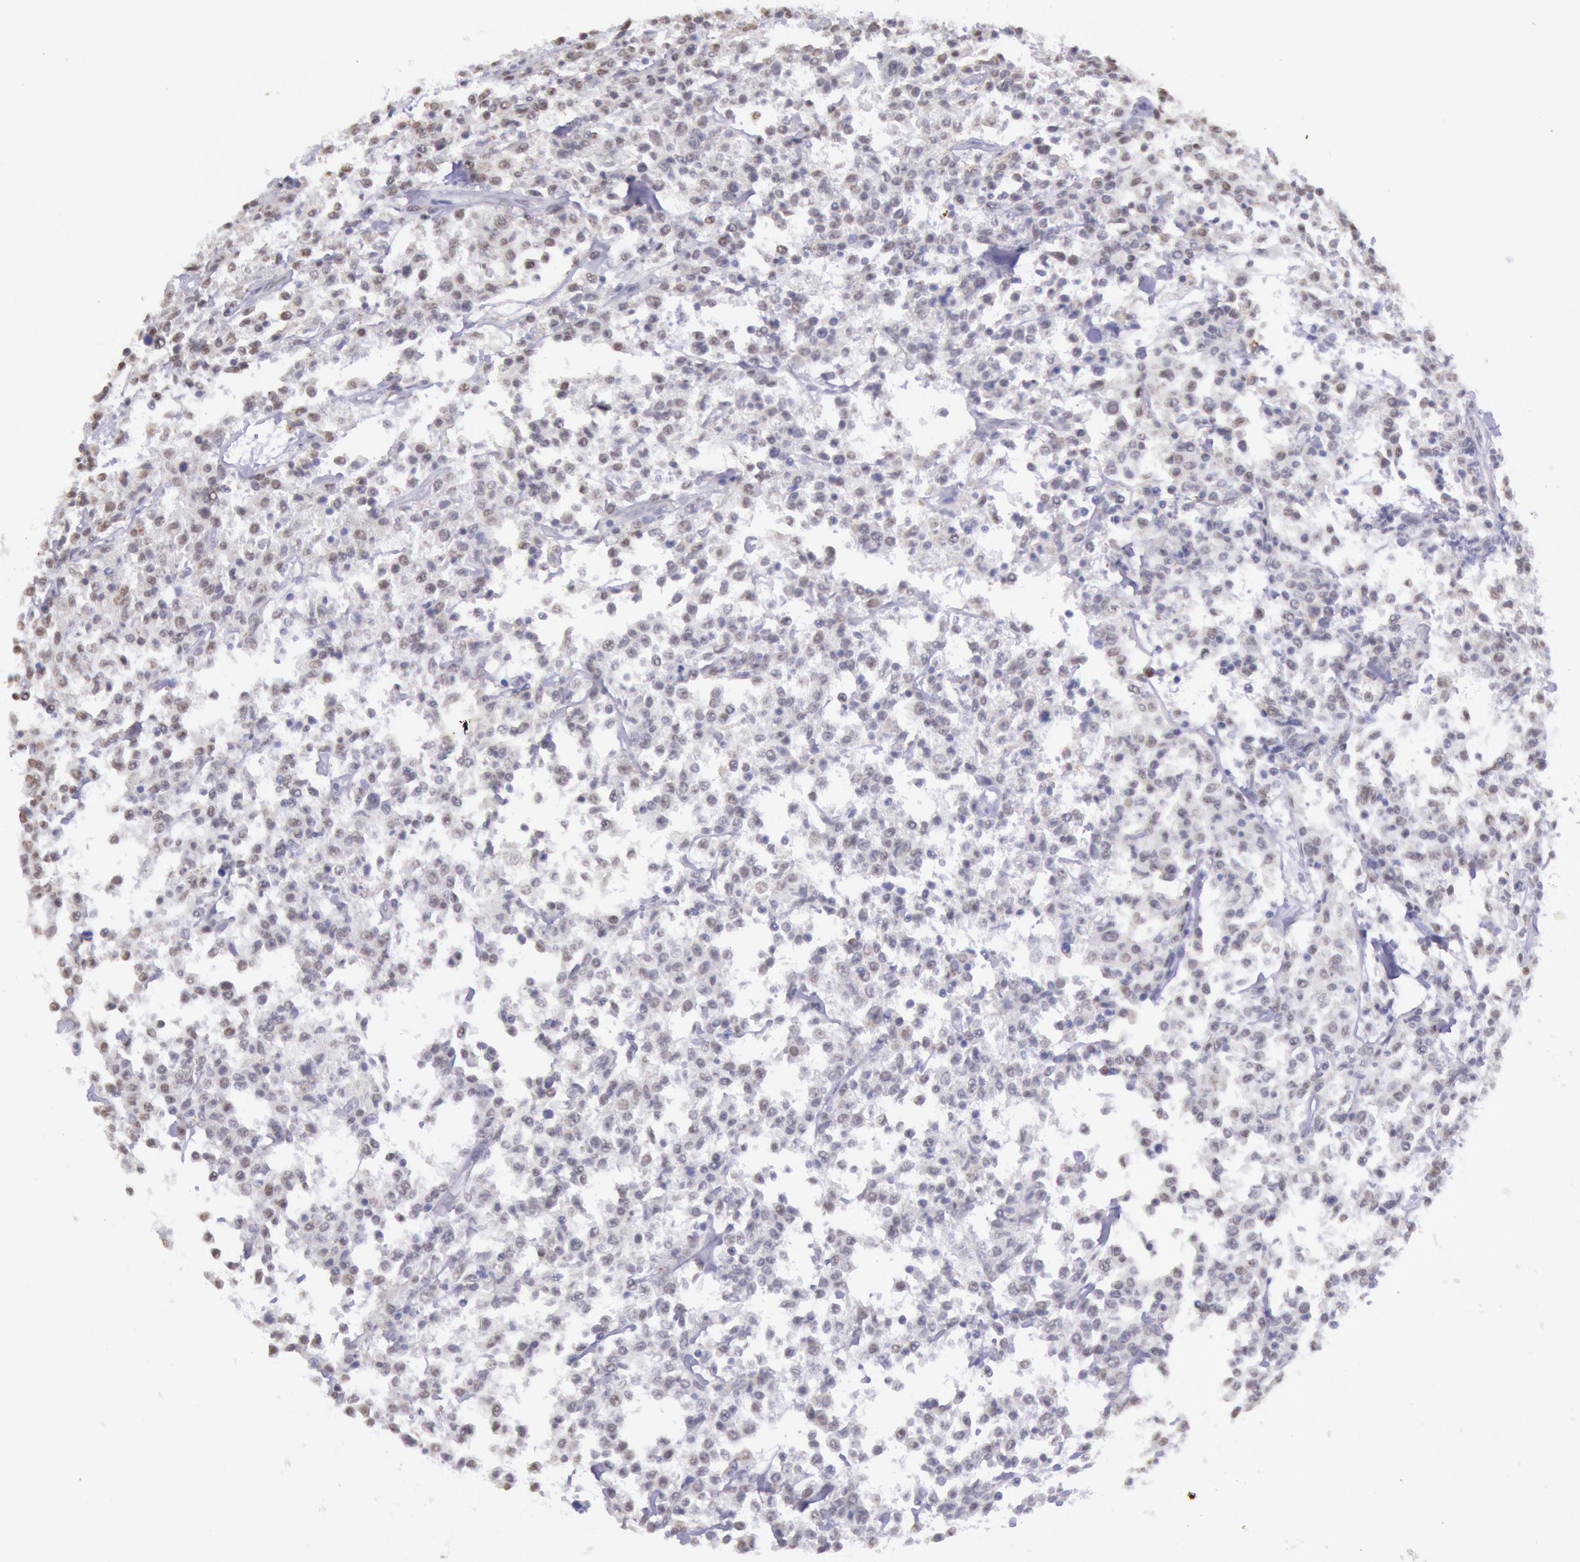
{"staining": {"intensity": "weak", "quantity": "<25%", "location": "nuclear"}, "tissue": "lymphoma", "cell_type": "Tumor cells", "image_type": "cancer", "snomed": [{"axis": "morphology", "description": "Malignant lymphoma, non-Hodgkin's type, Low grade"}, {"axis": "topography", "description": "Small intestine"}], "caption": "IHC histopathology image of human lymphoma stained for a protein (brown), which displays no staining in tumor cells. (Immunohistochemistry, brightfield microscopy, high magnification).", "gene": "FRMD6", "patient": {"sex": "female", "age": 59}}